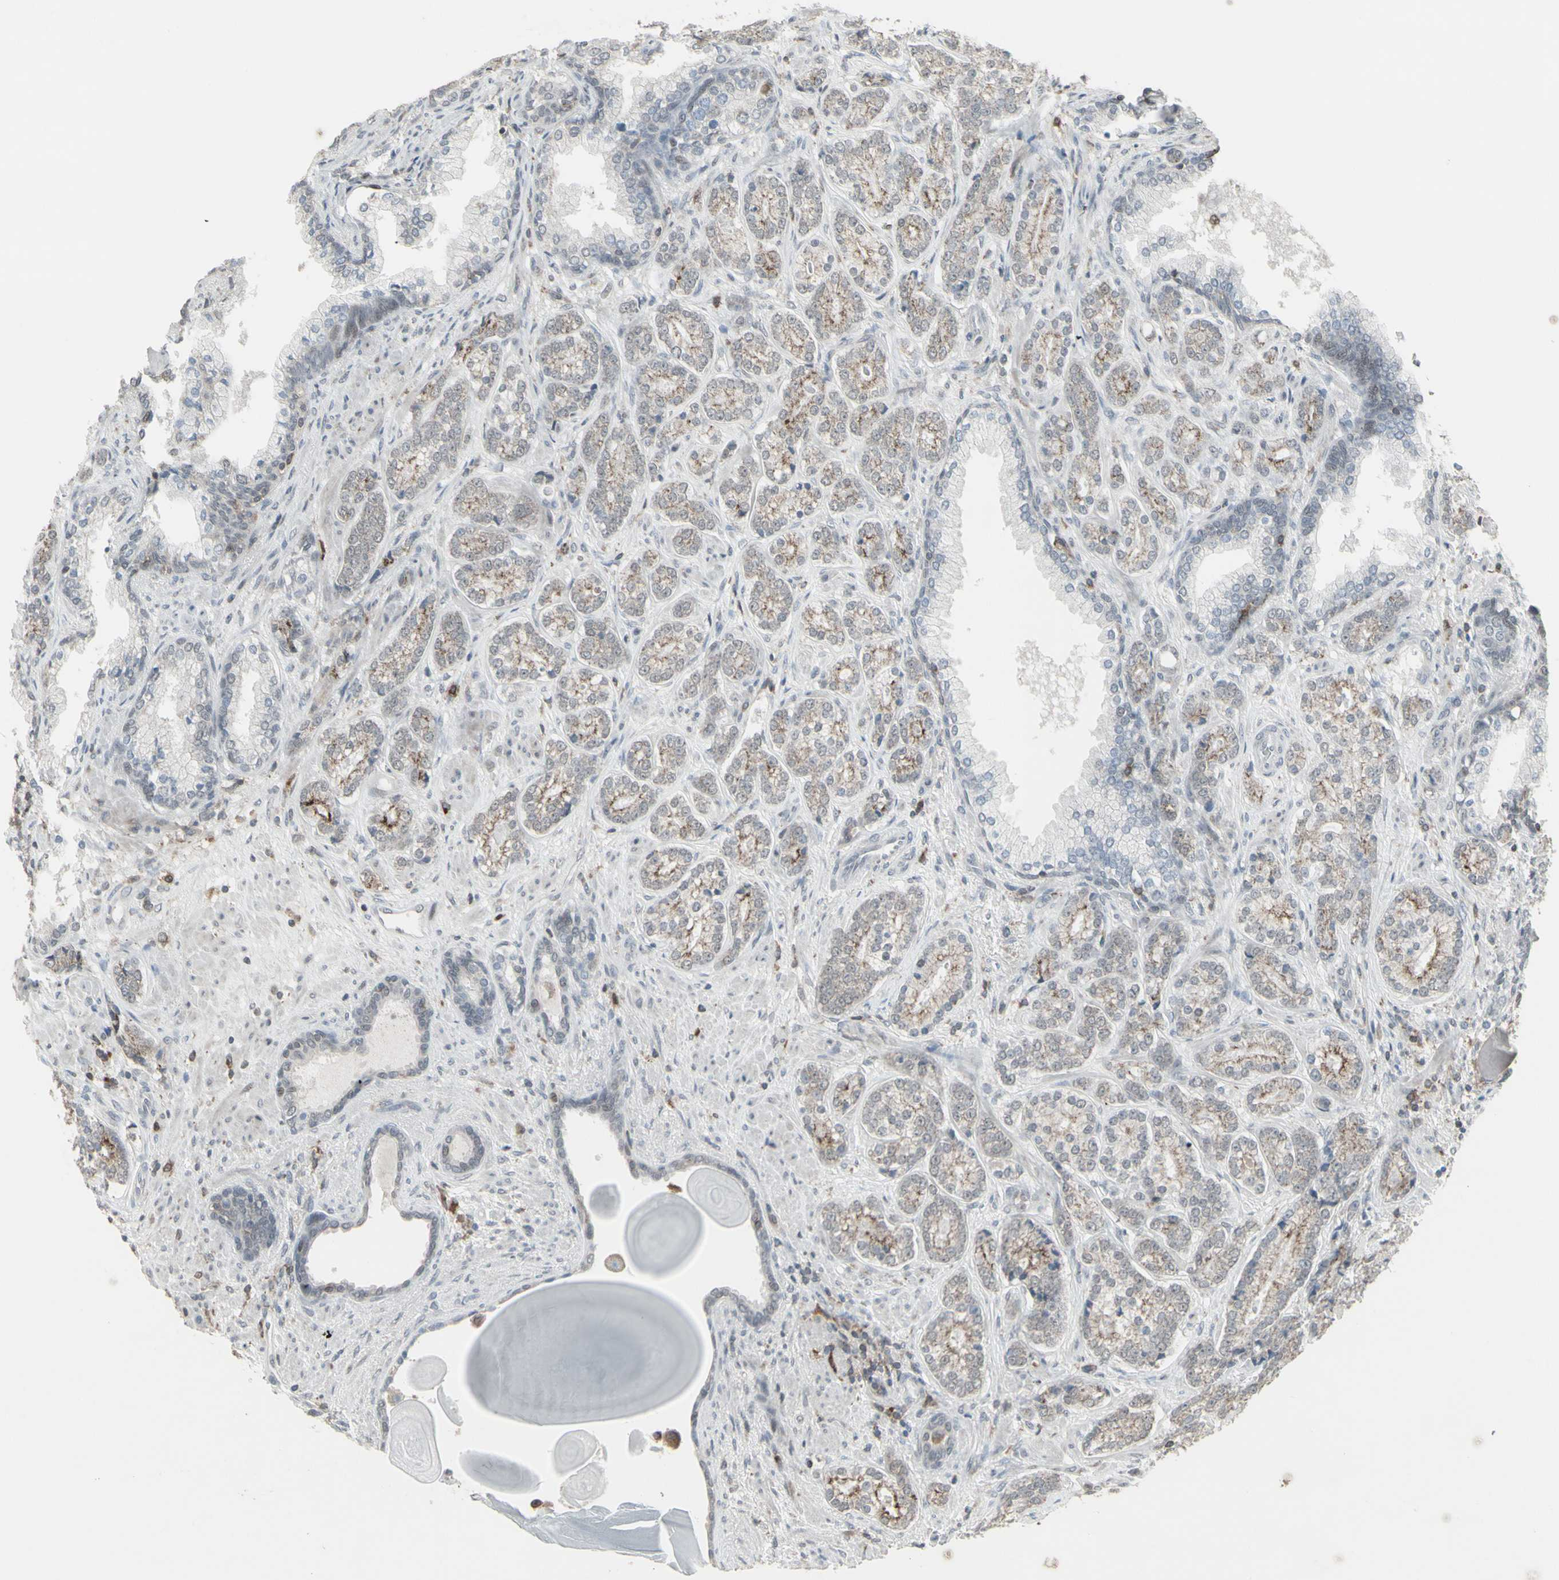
{"staining": {"intensity": "moderate", "quantity": "25%-75%", "location": "cytoplasmic/membranous"}, "tissue": "prostate cancer", "cell_type": "Tumor cells", "image_type": "cancer", "snomed": [{"axis": "morphology", "description": "Adenocarcinoma, High grade"}, {"axis": "topography", "description": "Prostate"}], "caption": "Tumor cells exhibit medium levels of moderate cytoplasmic/membranous positivity in about 25%-75% of cells in human prostate cancer.", "gene": "SAMSN1", "patient": {"sex": "male", "age": 61}}